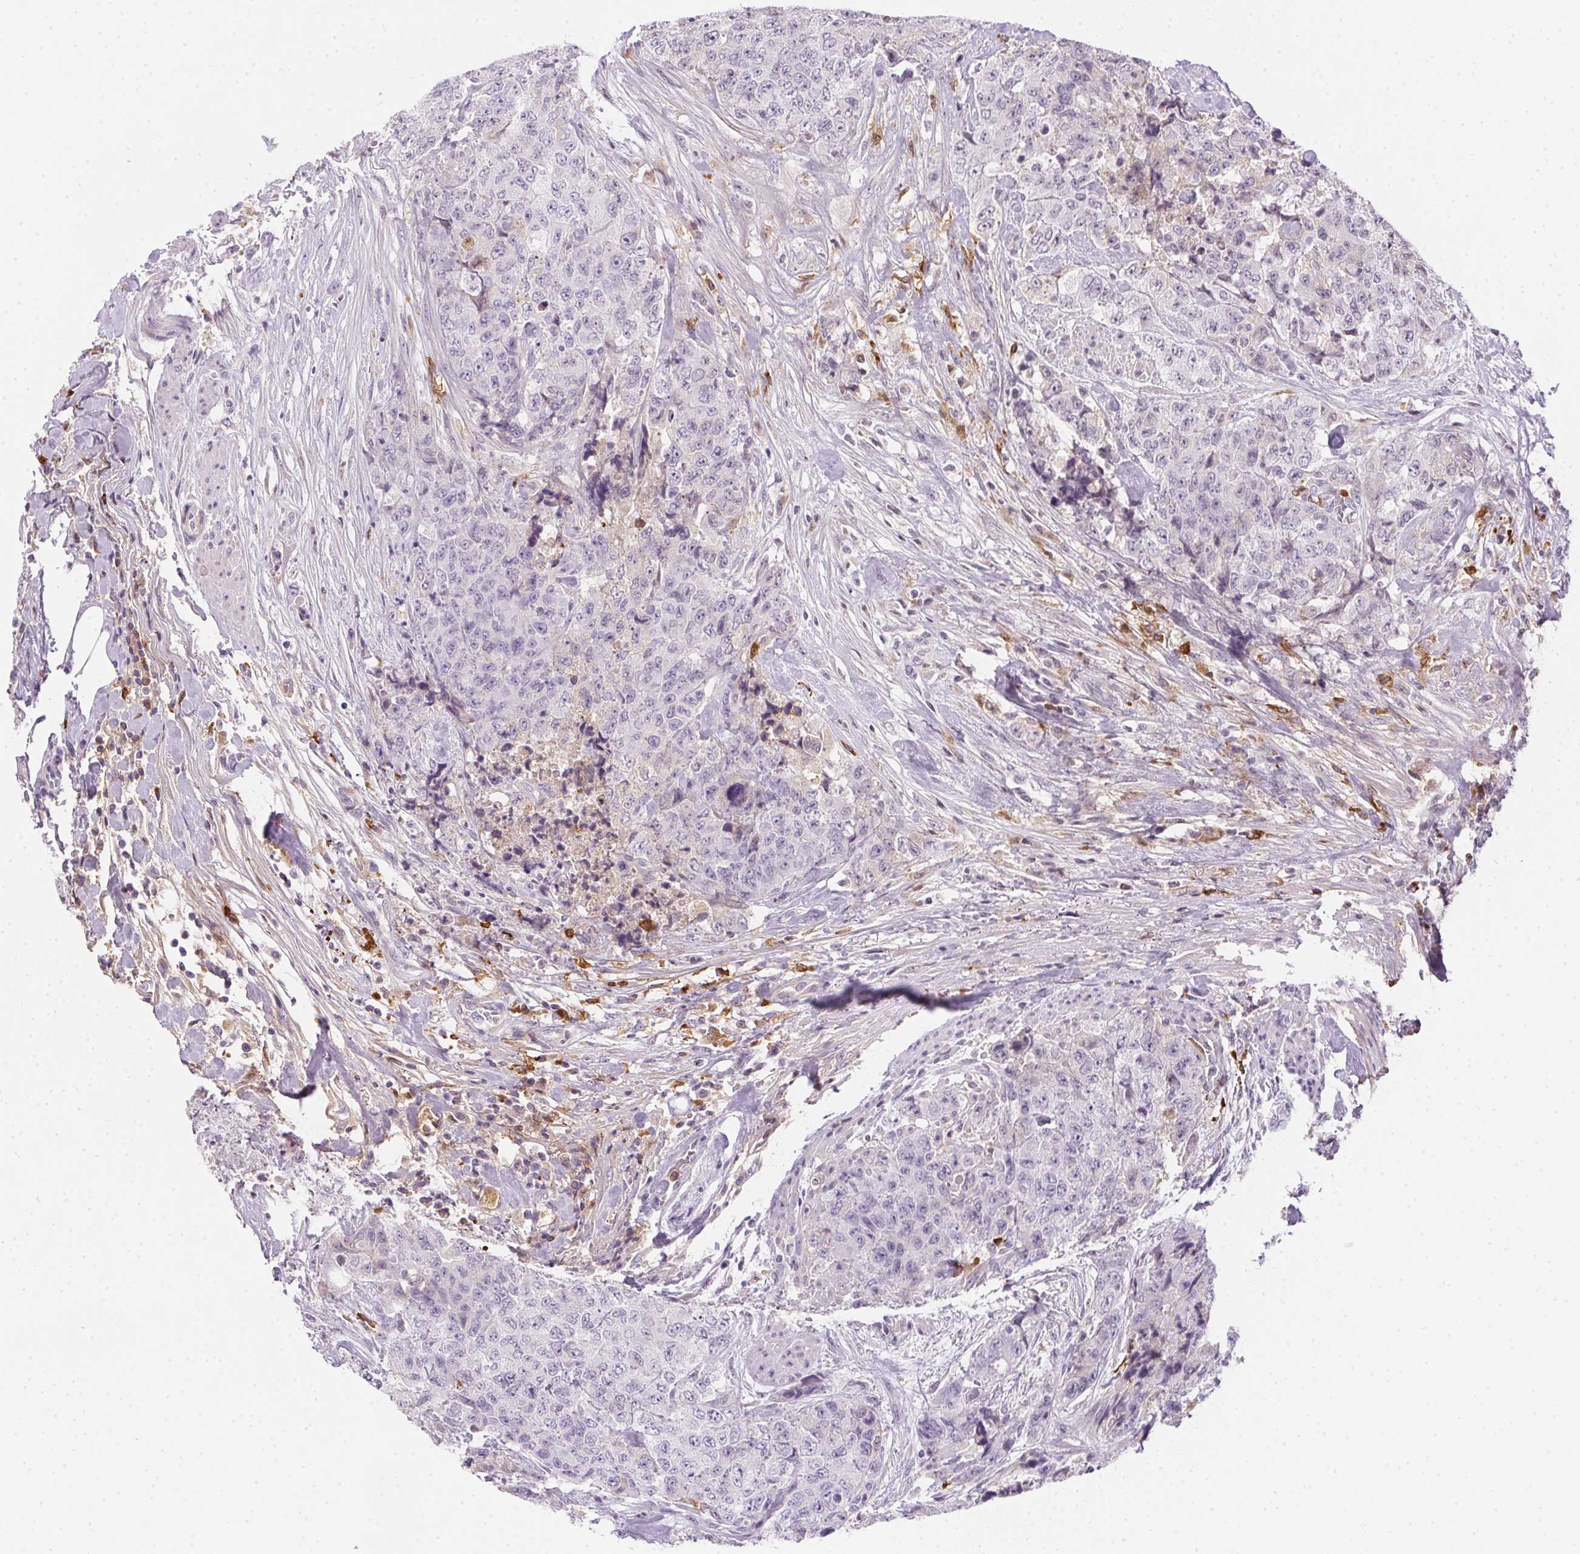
{"staining": {"intensity": "negative", "quantity": "none", "location": "none"}, "tissue": "urothelial cancer", "cell_type": "Tumor cells", "image_type": "cancer", "snomed": [{"axis": "morphology", "description": "Urothelial carcinoma, High grade"}, {"axis": "topography", "description": "Urinary bladder"}], "caption": "Immunohistochemistry (IHC) of high-grade urothelial carcinoma exhibits no positivity in tumor cells.", "gene": "ORM1", "patient": {"sex": "female", "age": 78}}